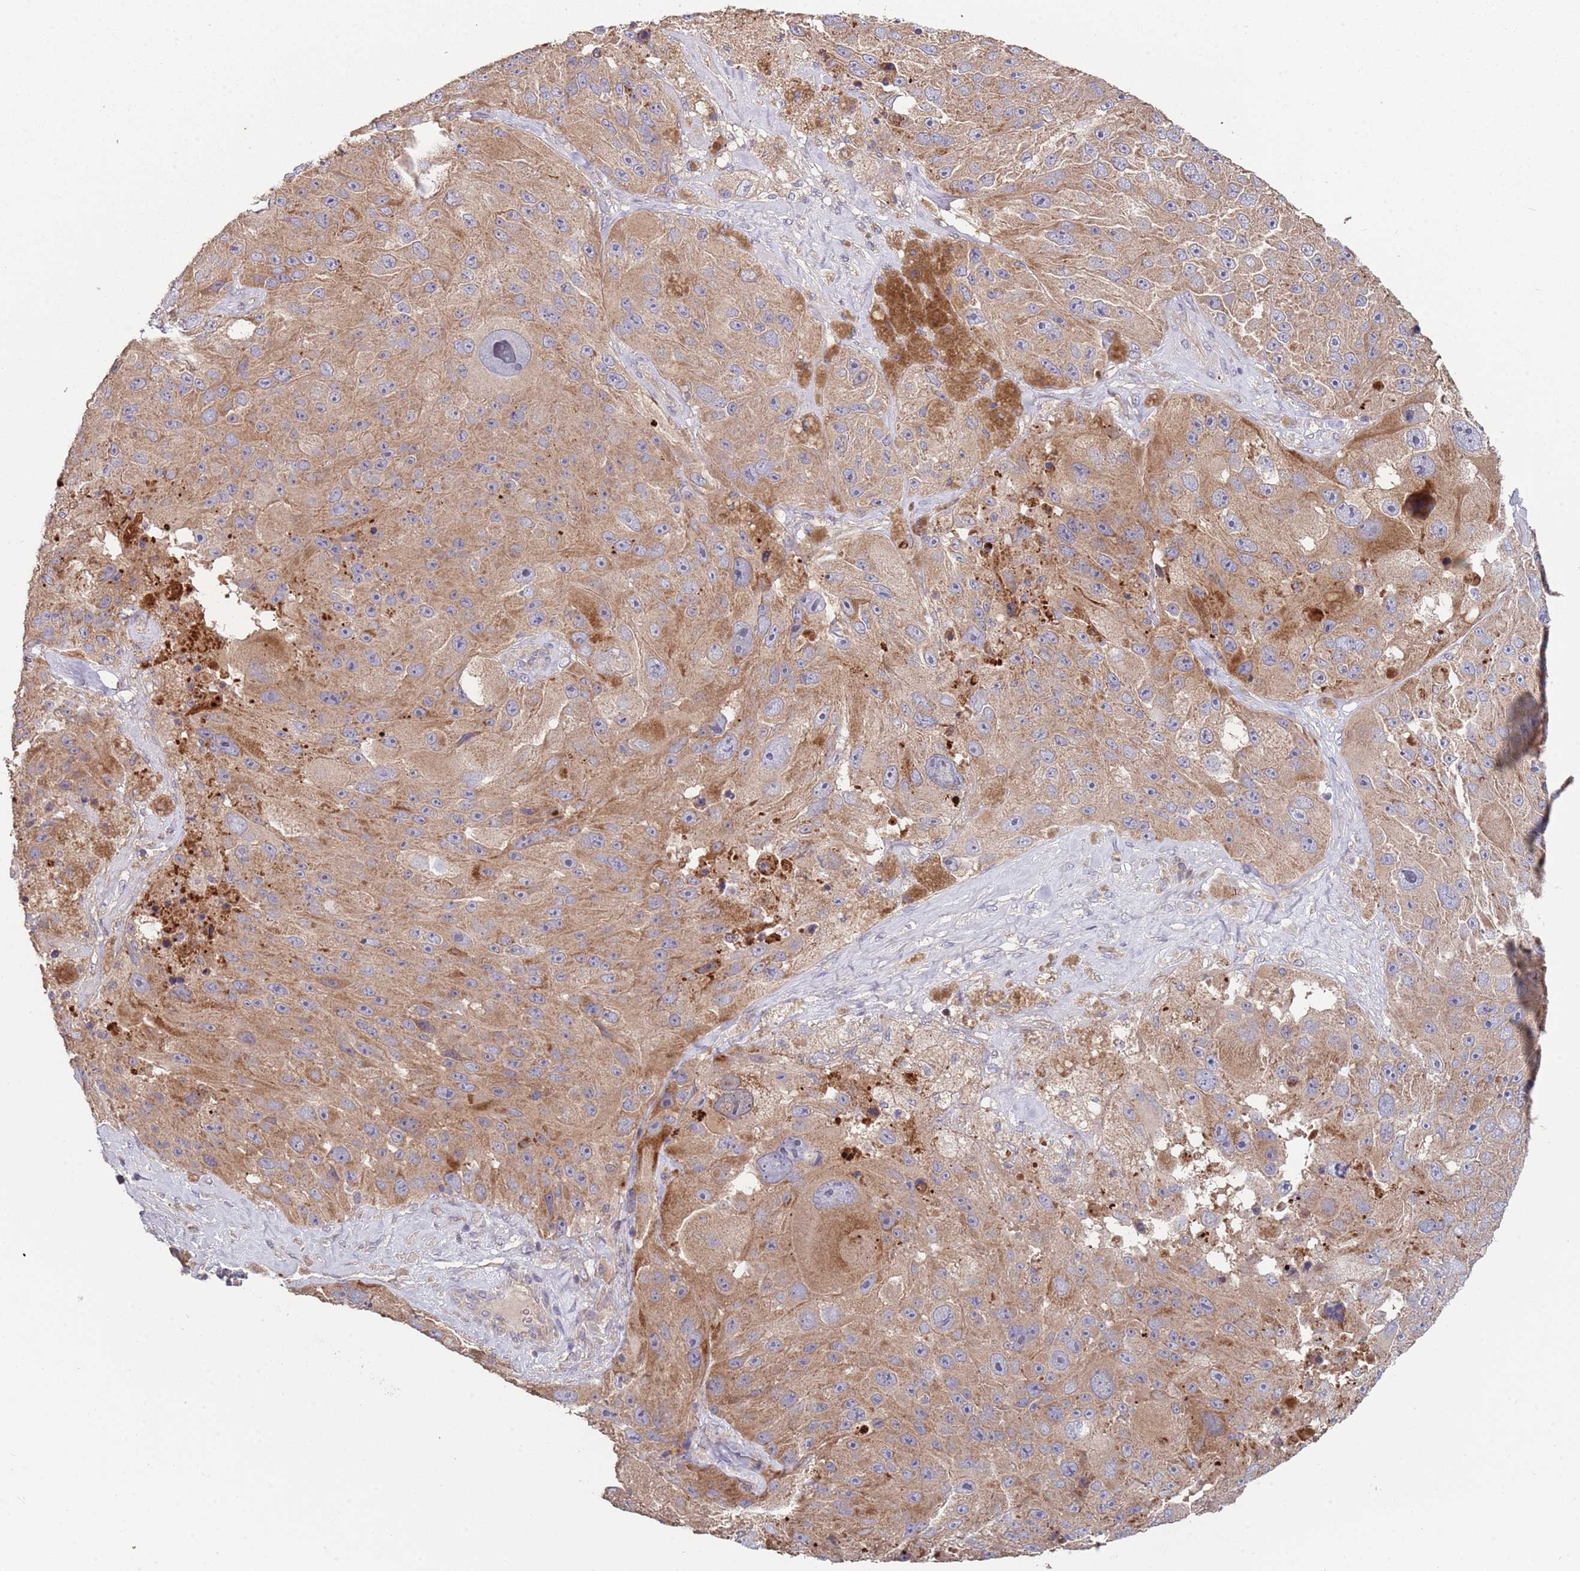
{"staining": {"intensity": "moderate", "quantity": ">75%", "location": "cytoplasmic/membranous"}, "tissue": "melanoma", "cell_type": "Tumor cells", "image_type": "cancer", "snomed": [{"axis": "morphology", "description": "Malignant melanoma, Metastatic site"}, {"axis": "topography", "description": "Lymph node"}], "caption": "An image showing moderate cytoplasmic/membranous positivity in approximately >75% of tumor cells in melanoma, as visualized by brown immunohistochemical staining.", "gene": "ABCC10", "patient": {"sex": "male", "age": 62}}